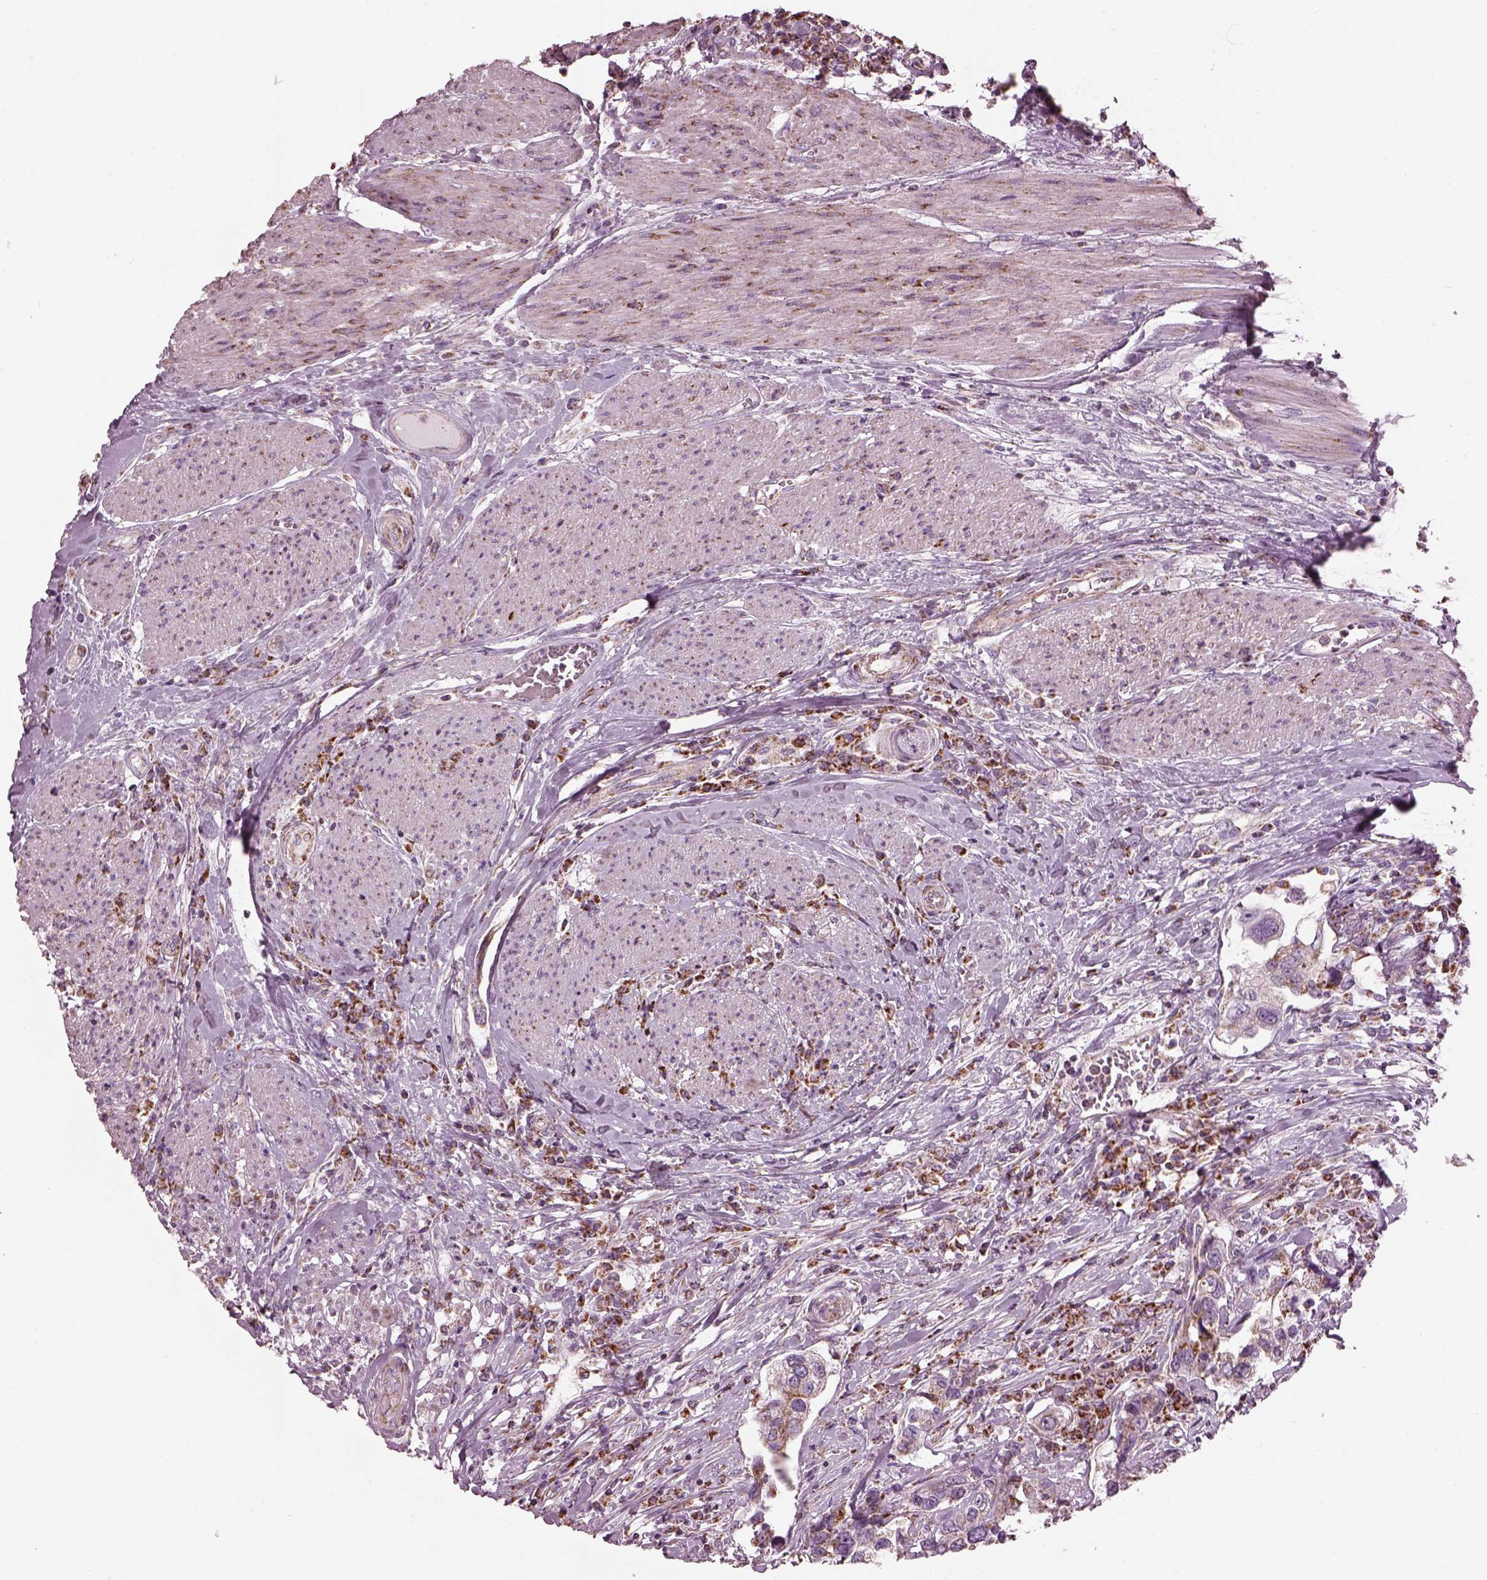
{"staining": {"intensity": "moderate", "quantity": ">75%", "location": "cytoplasmic/membranous"}, "tissue": "urothelial cancer", "cell_type": "Tumor cells", "image_type": "cancer", "snomed": [{"axis": "morphology", "description": "Urothelial carcinoma, NOS"}, {"axis": "morphology", "description": "Urothelial carcinoma, High grade"}, {"axis": "topography", "description": "Urinary bladder"}], "caption": "This is an image of IHC staining of high-grade urothelial carcinoma, which shows moderate staining in the cytoplasmic/membranous of tumor cells.", "gene": "ATP5MF", "patient": {"sex": "male", "age": 63}}